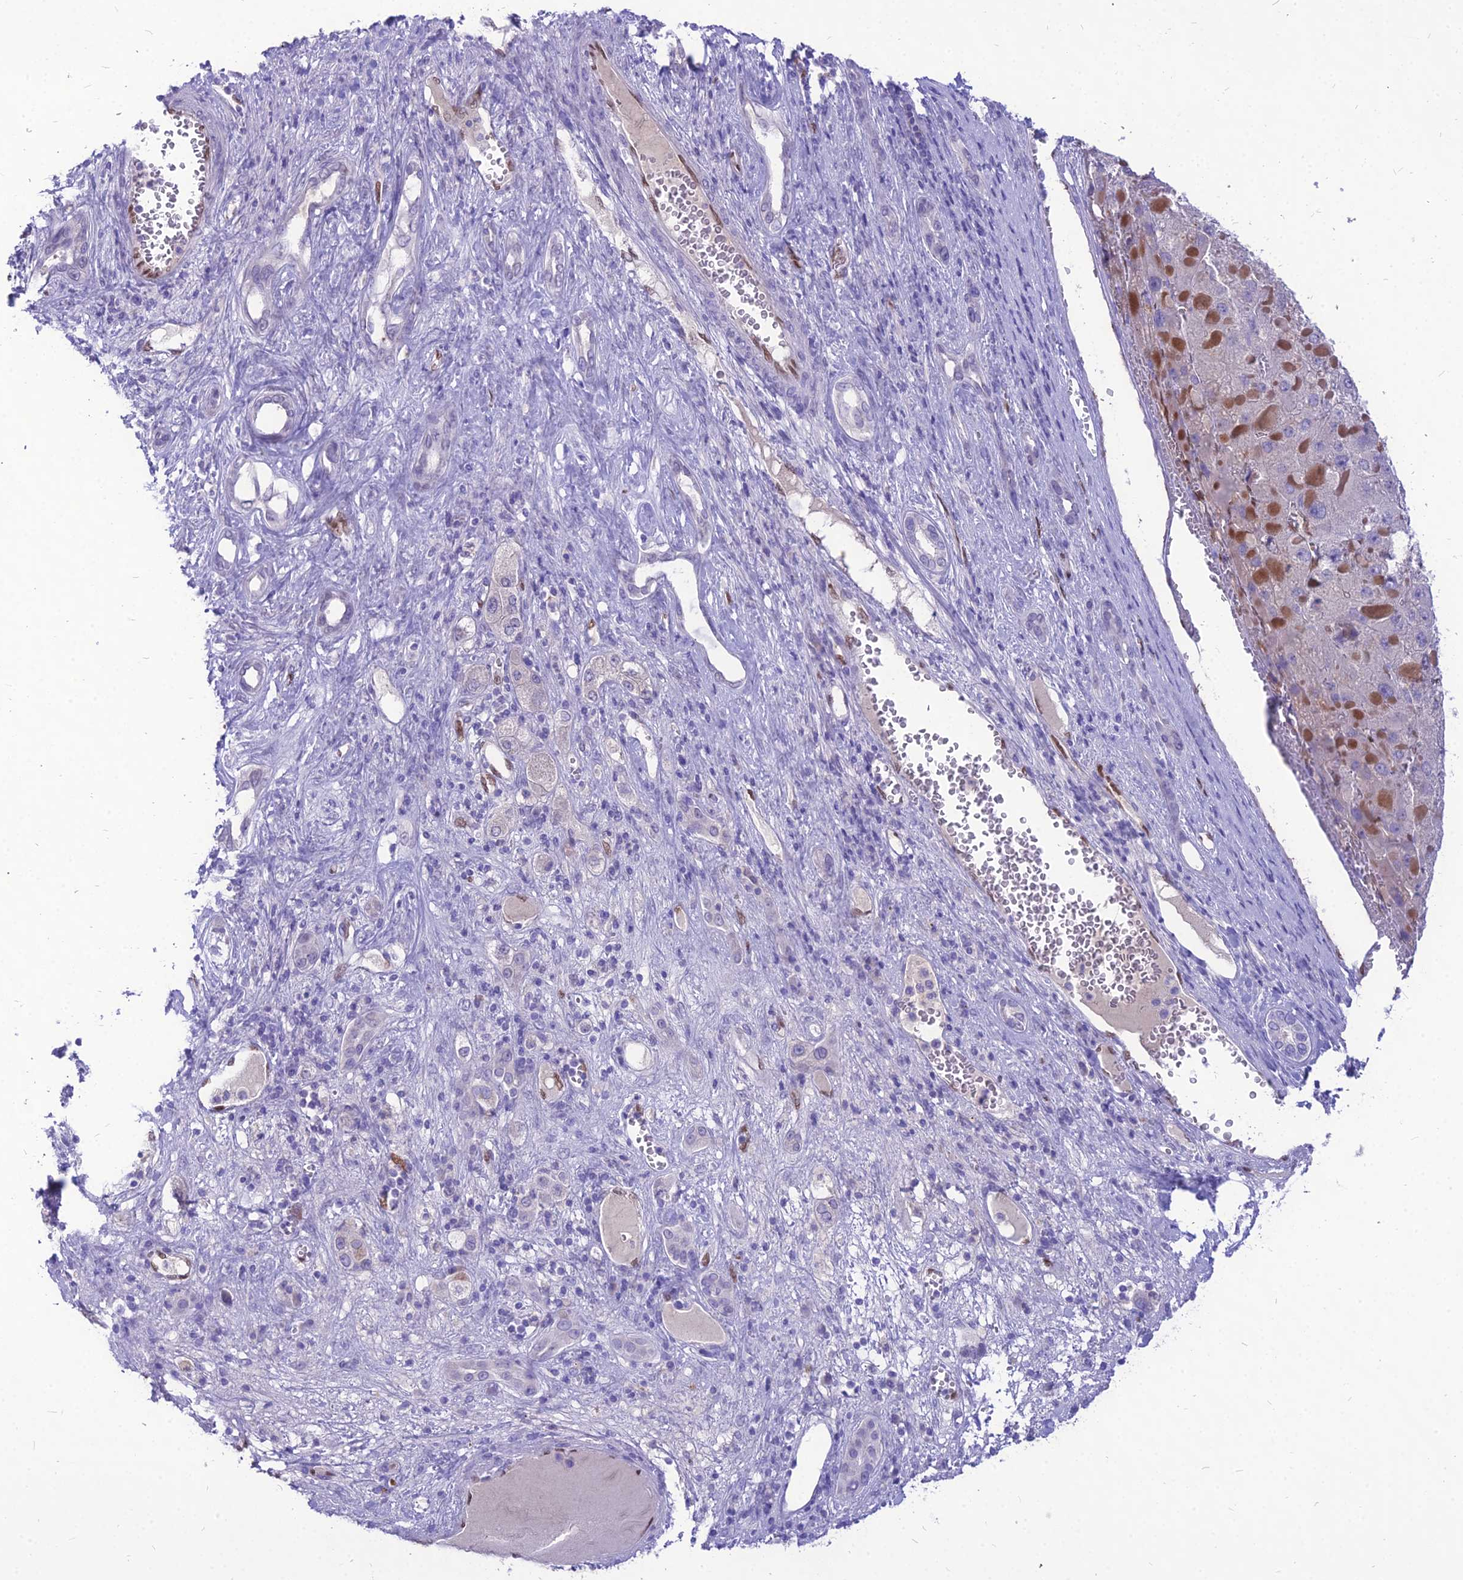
{"staining": {"intensity": "negative", "quantity": "none", "location": "none"}, "tissue": "liver cancer", "cell_type": "Tumor cells", "image_type": "cancer", "snomed": [{"axis": "morphology", "description": "Carcinoma, Hepatocellular, NOS"}, {"axis": "topography", "description": "Liver"}], "caption": "Immunohistochemical staining of hepatocellular carcinoma (liver) demonstrates no significant positivity in tumor cells. (DAB IHC visualized using brightfield microscopy, high magnification).", "gene": "NOVA2", "patient": {"sex": "female", "age": 73}}